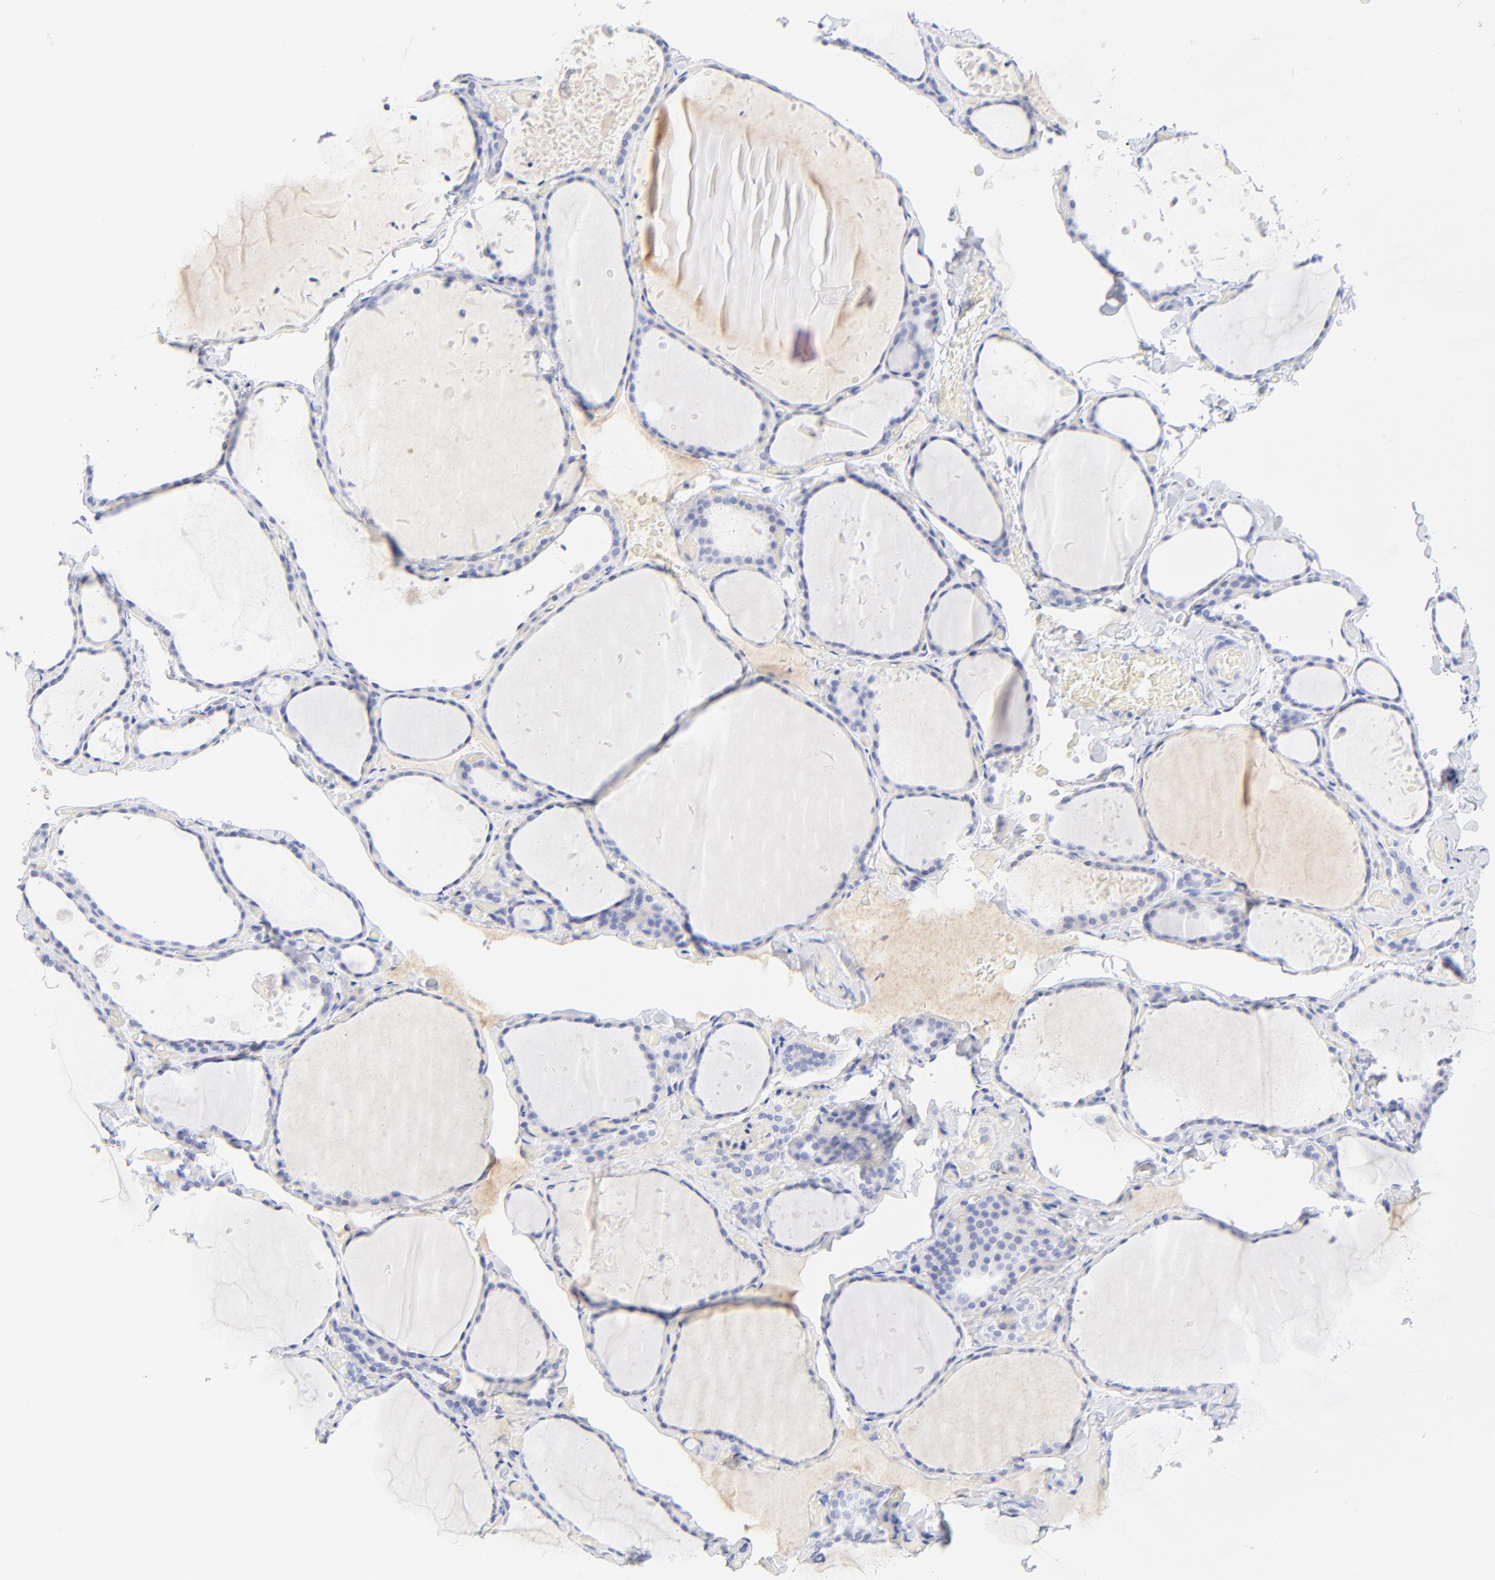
{"staining": {"intensity": "negative", "quantity": "none", "location": "none"}, "tissue": "thyroid gland", "cell_type": "Glandular cells", "image_type": "normal", "snomed": [{"axis": "morphology", "description": "Normal tissue, NOS"}, {"axis": "topography", "description": "Thyroid gland"}], "caption": "A high-resolution image shows immunohistochemistry (IHC) staining of normal thyroid gland, which reveals no significant expression in glandular cells.", "gene": "SULT4A1", "patient": {"sex": "female", "age": 22}}